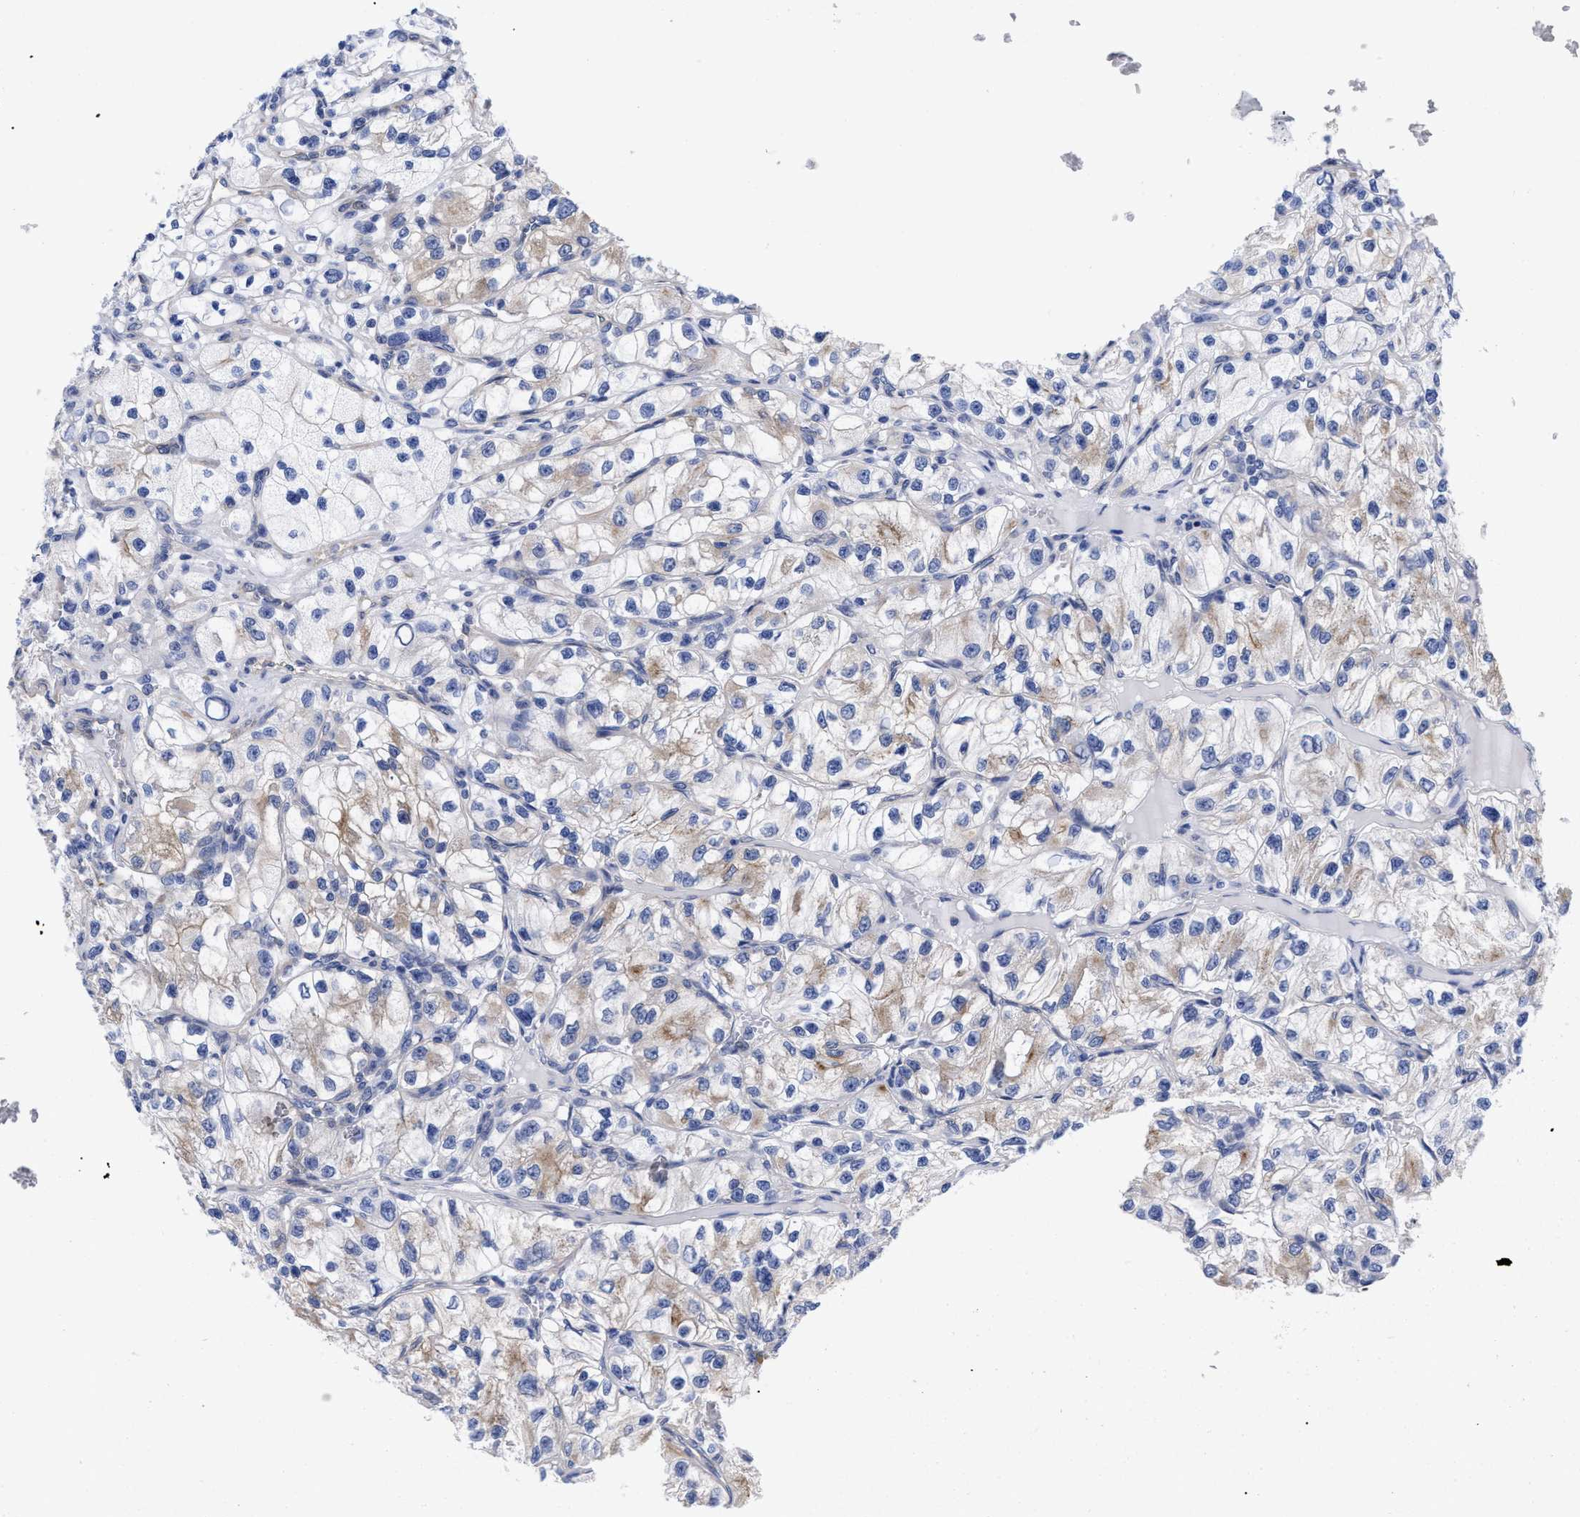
{"staining": {"intensity": "weak", "quantity": ">75%", "location": "cytoplasmic/membranous"}, "tissue": "renal cancer", "cell_type": "Tumor cells", "image_type": "cancer", "snomed": [{"axis": "morphology", "description": "Adenocarcinoma, NOS"}, {"axis": "topography", "description": "Kidney"}], "caption": "Renal cancer stained with a protein marker shows weak staining in tumor cells.", "gene": "IRAG2", "patient": {"sex": "female", "age": 57}}